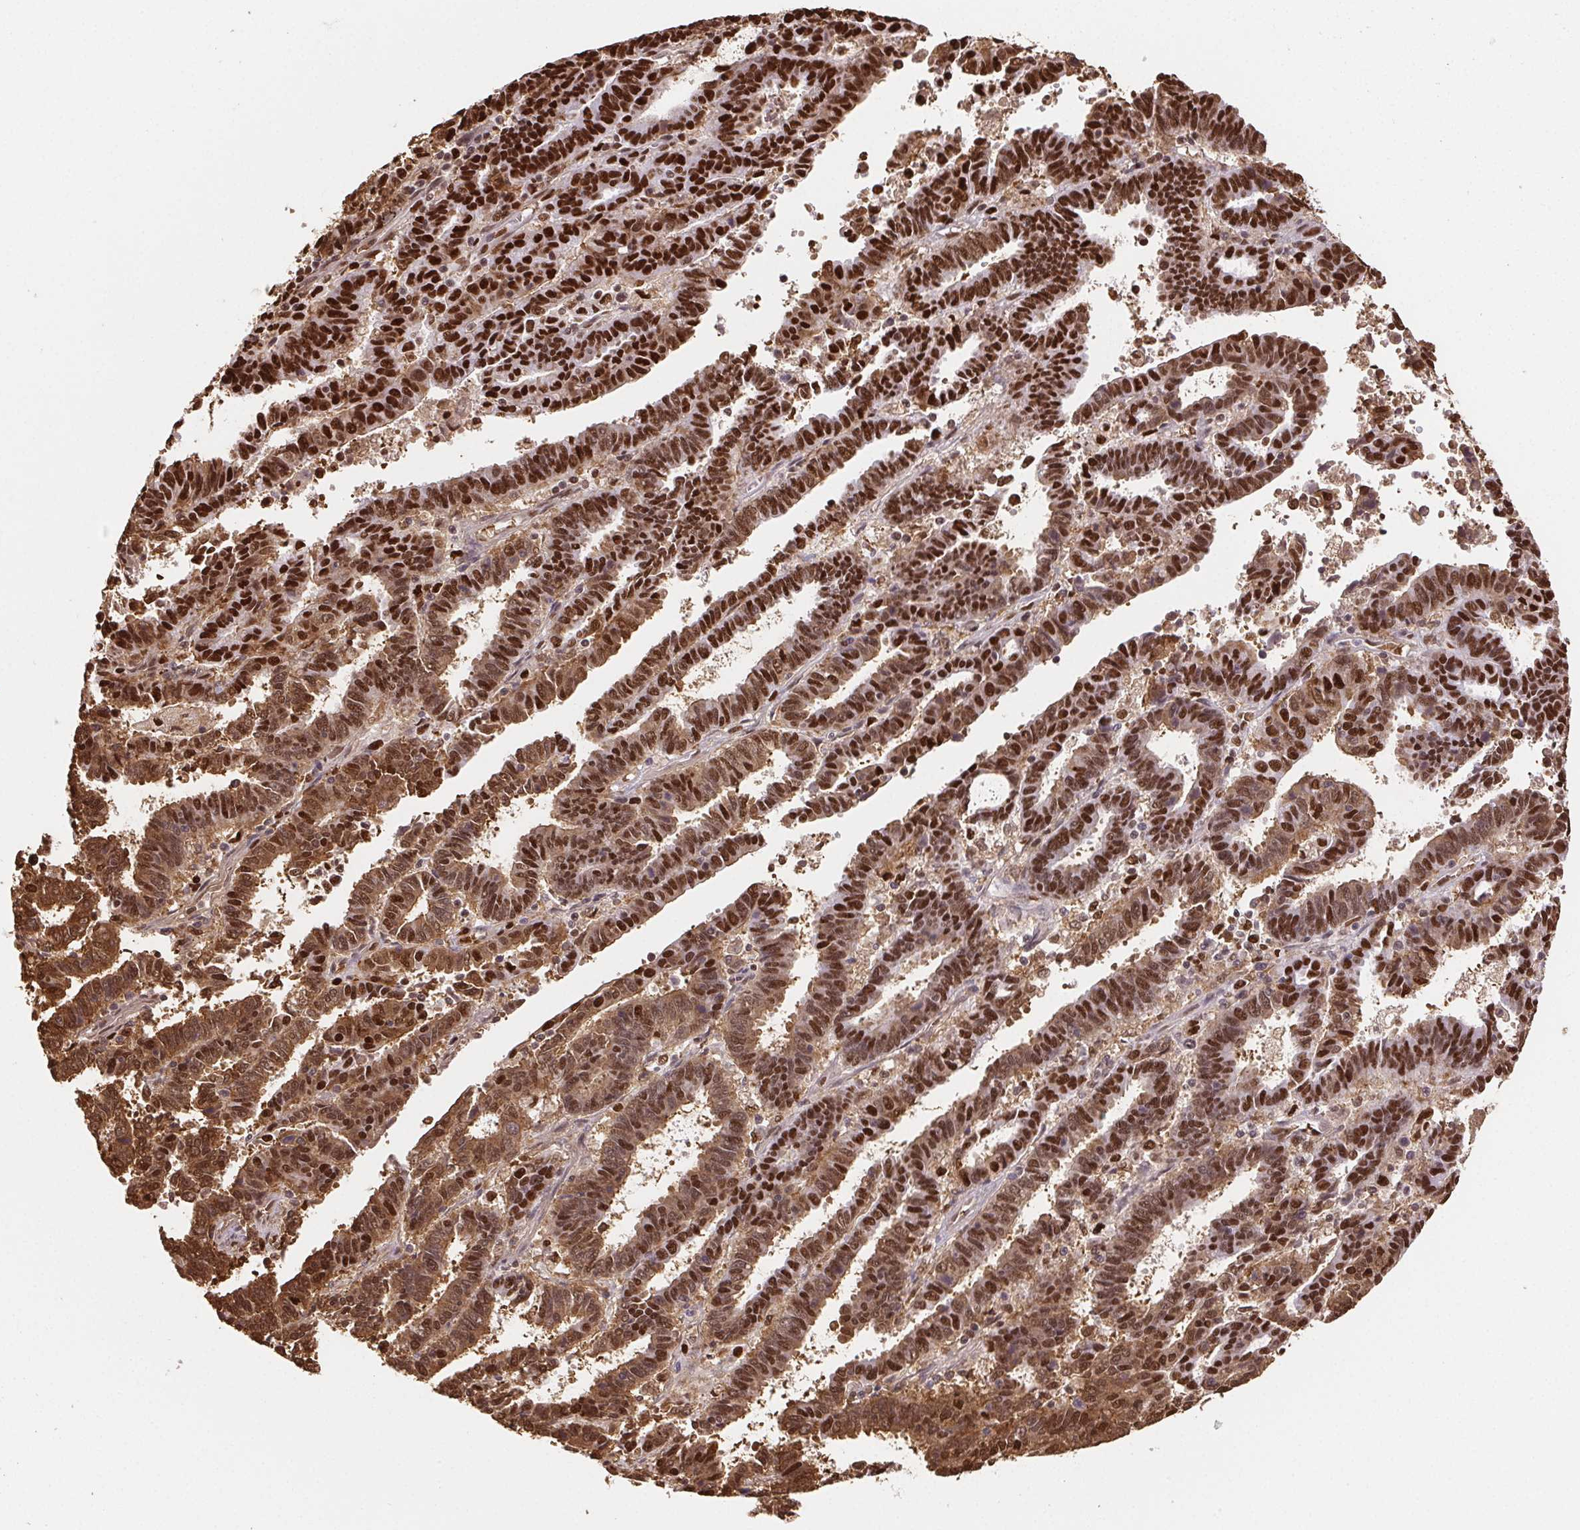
{"staining": {"intensity": "strong", "quantity": ">75%", "location": "nuclear"}, "tissue": "endometrial cancer", "cell_type": "Tumor cells", "image_type": "cancer", "snomed": [{"axis": "morphology", "description": "Adenocarcinoma, NOS"}, {"axis": "topography", "description": "Uterus"}], "caption": "Adenocarcinoma (endometrial) was stained to show a protein in brown. There is high levels of strong nuclear staining in about >75% of tumor cells.", "gene": "SET", "patient": {"sex": "female", "age": 83}}